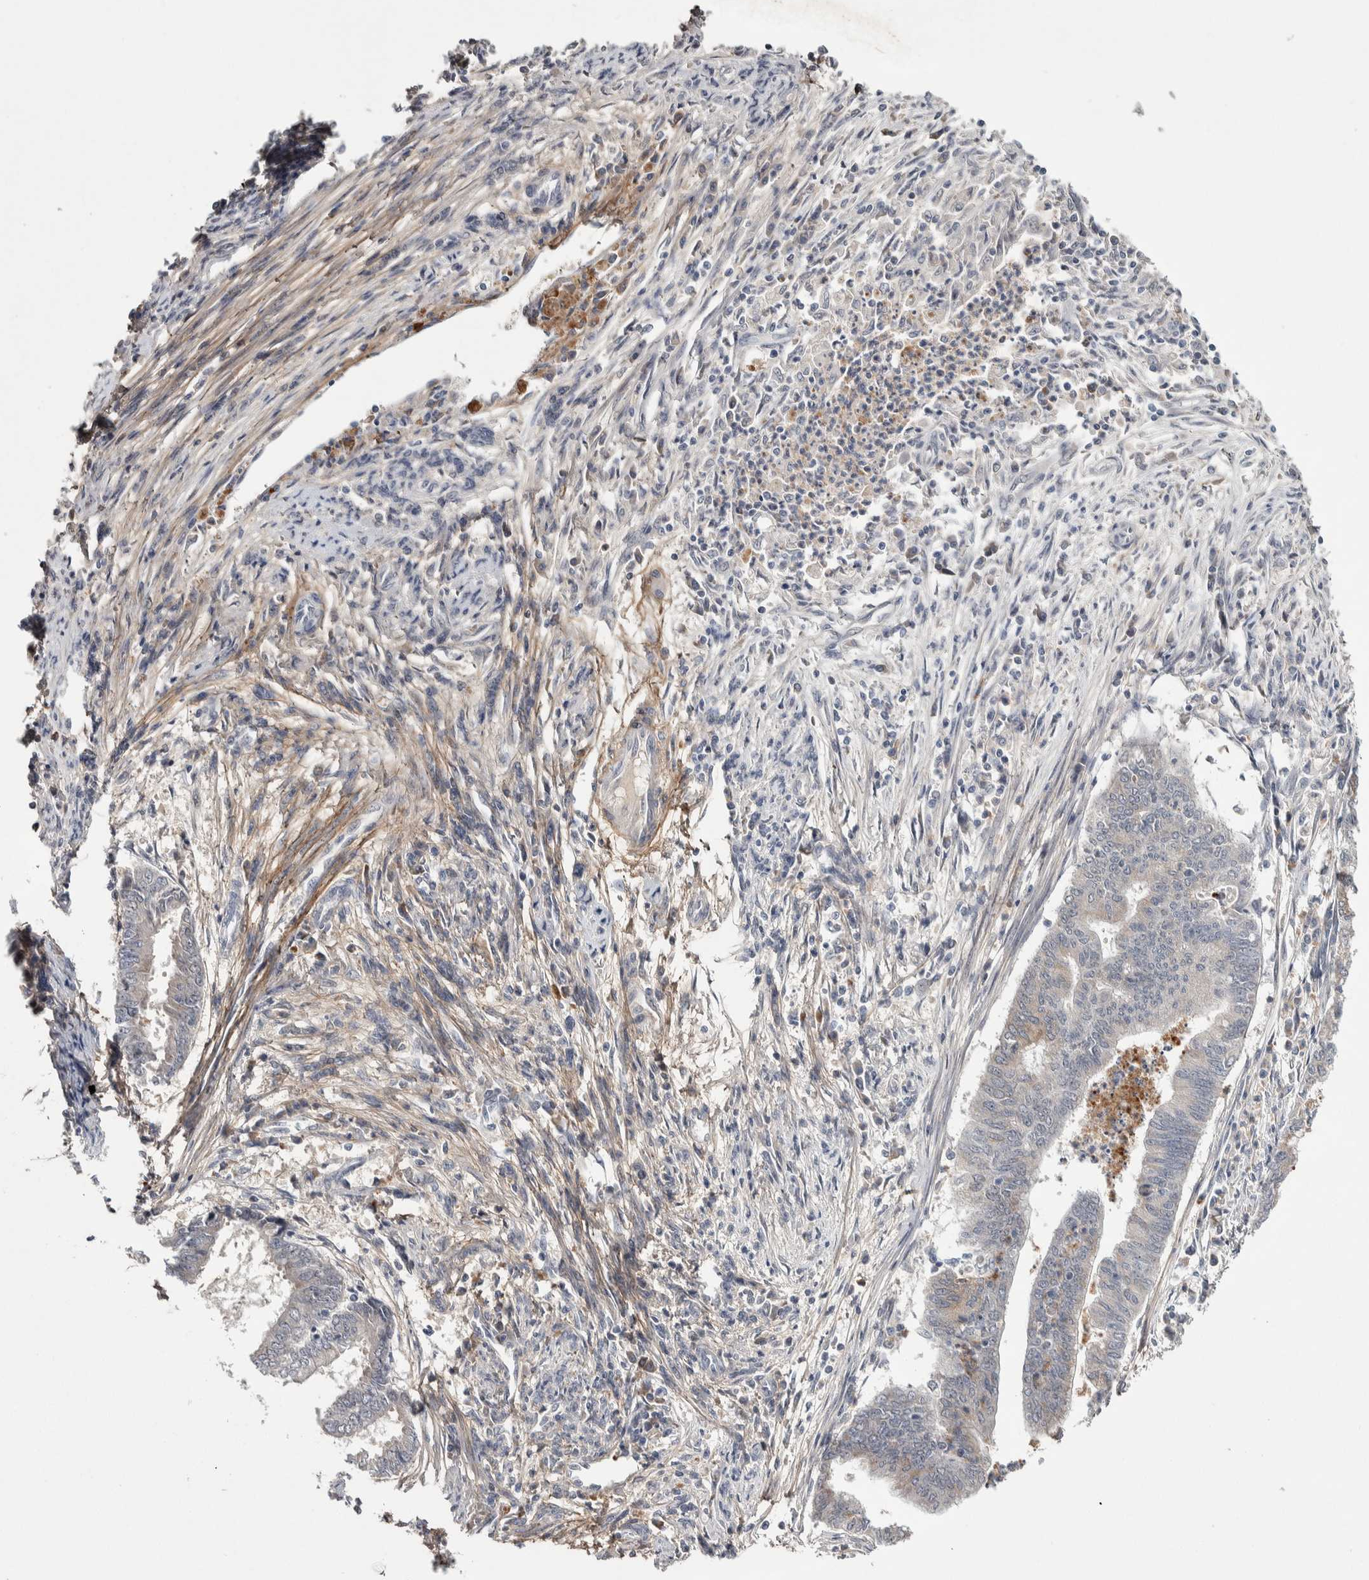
{"staining": {"intensity": "negative", "quantity": "none", "location": "none"}, "tissue": "endometrial cancer", "cell_type": "Tumor cells", "image_type": "cancer", "snomed": [{"axis": "morphology", "description": "Polyp, NOS"}, {"axis": "morphology", "description": "Adenocarcinoma, NOS"}, {"axis": "morphology", "description": "Adenoma, NOS"}, {"axis": "topography", "description": "Endometrium"}], "caption": "This is a histopathology image of IHC staining of endometrial cancer (adenocarcinoma), which shows no positivity in tumor cells. (DAB immunohistochemistry (IHC) with hematoxylin counter stain).", "gene": "ASPN", "patient": {"sex": "female", "age": 79}}